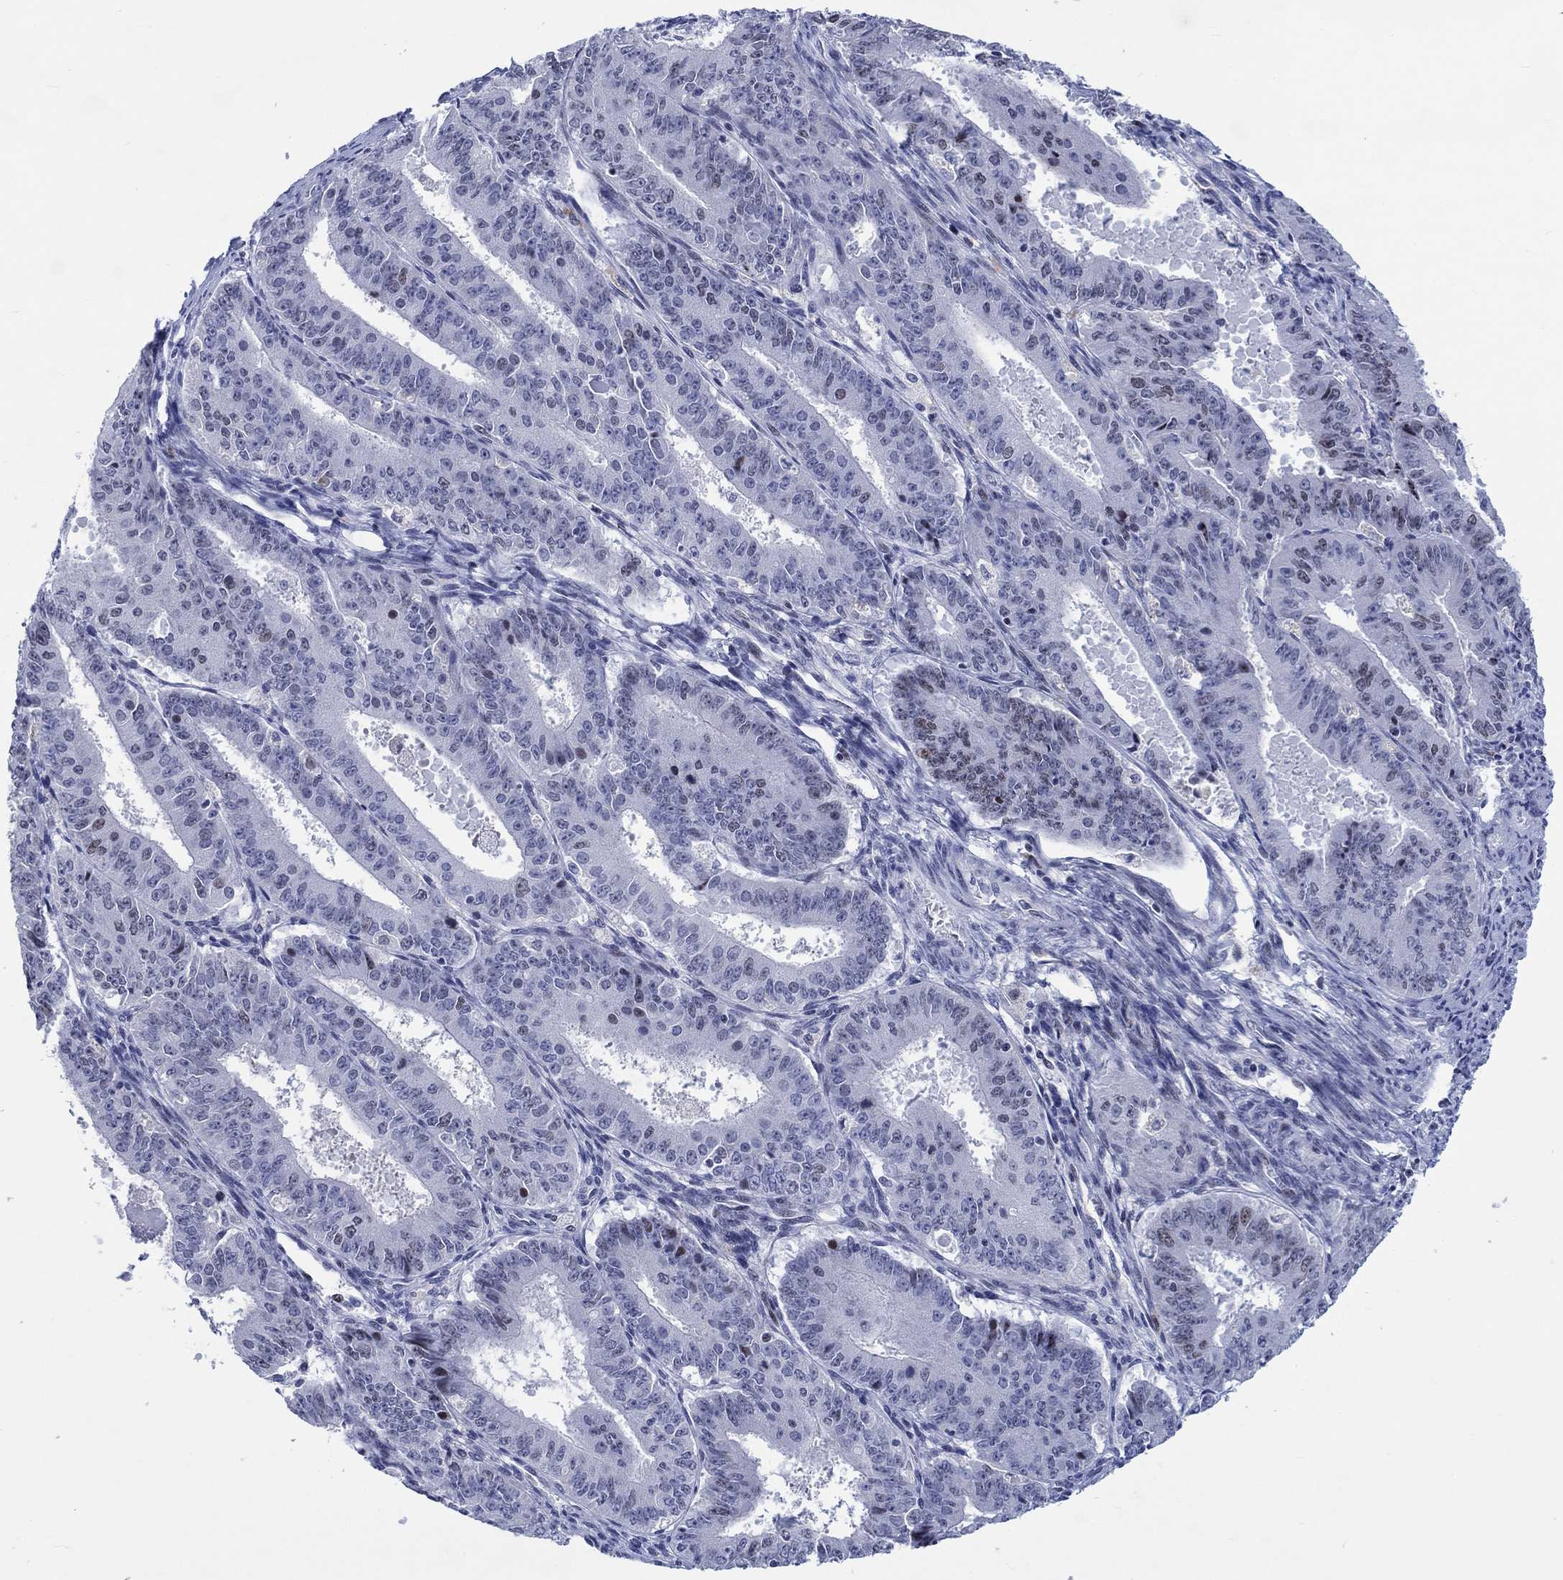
{"staining": {"intensity": "moderate", "quantity": "<25%", "location": "nuclear"}, "tissue": "ovarian cancer", "cell_type": "Tumor cells", "image_type": "cancer", "snomed": [{"axis": "morphology", "description": "Carcinoma, endometroid"}, {"axis": "topography", "description": "Ovary"}], "caption": "Endometroid carcinoma (ovarian) tissue reveals moderate nuclear positivity in approximately <25% of tumor cells, visualized by immunohistochemistry.", "gene": "CDCA2", "patient": {"sex": "female", "age": 42}}